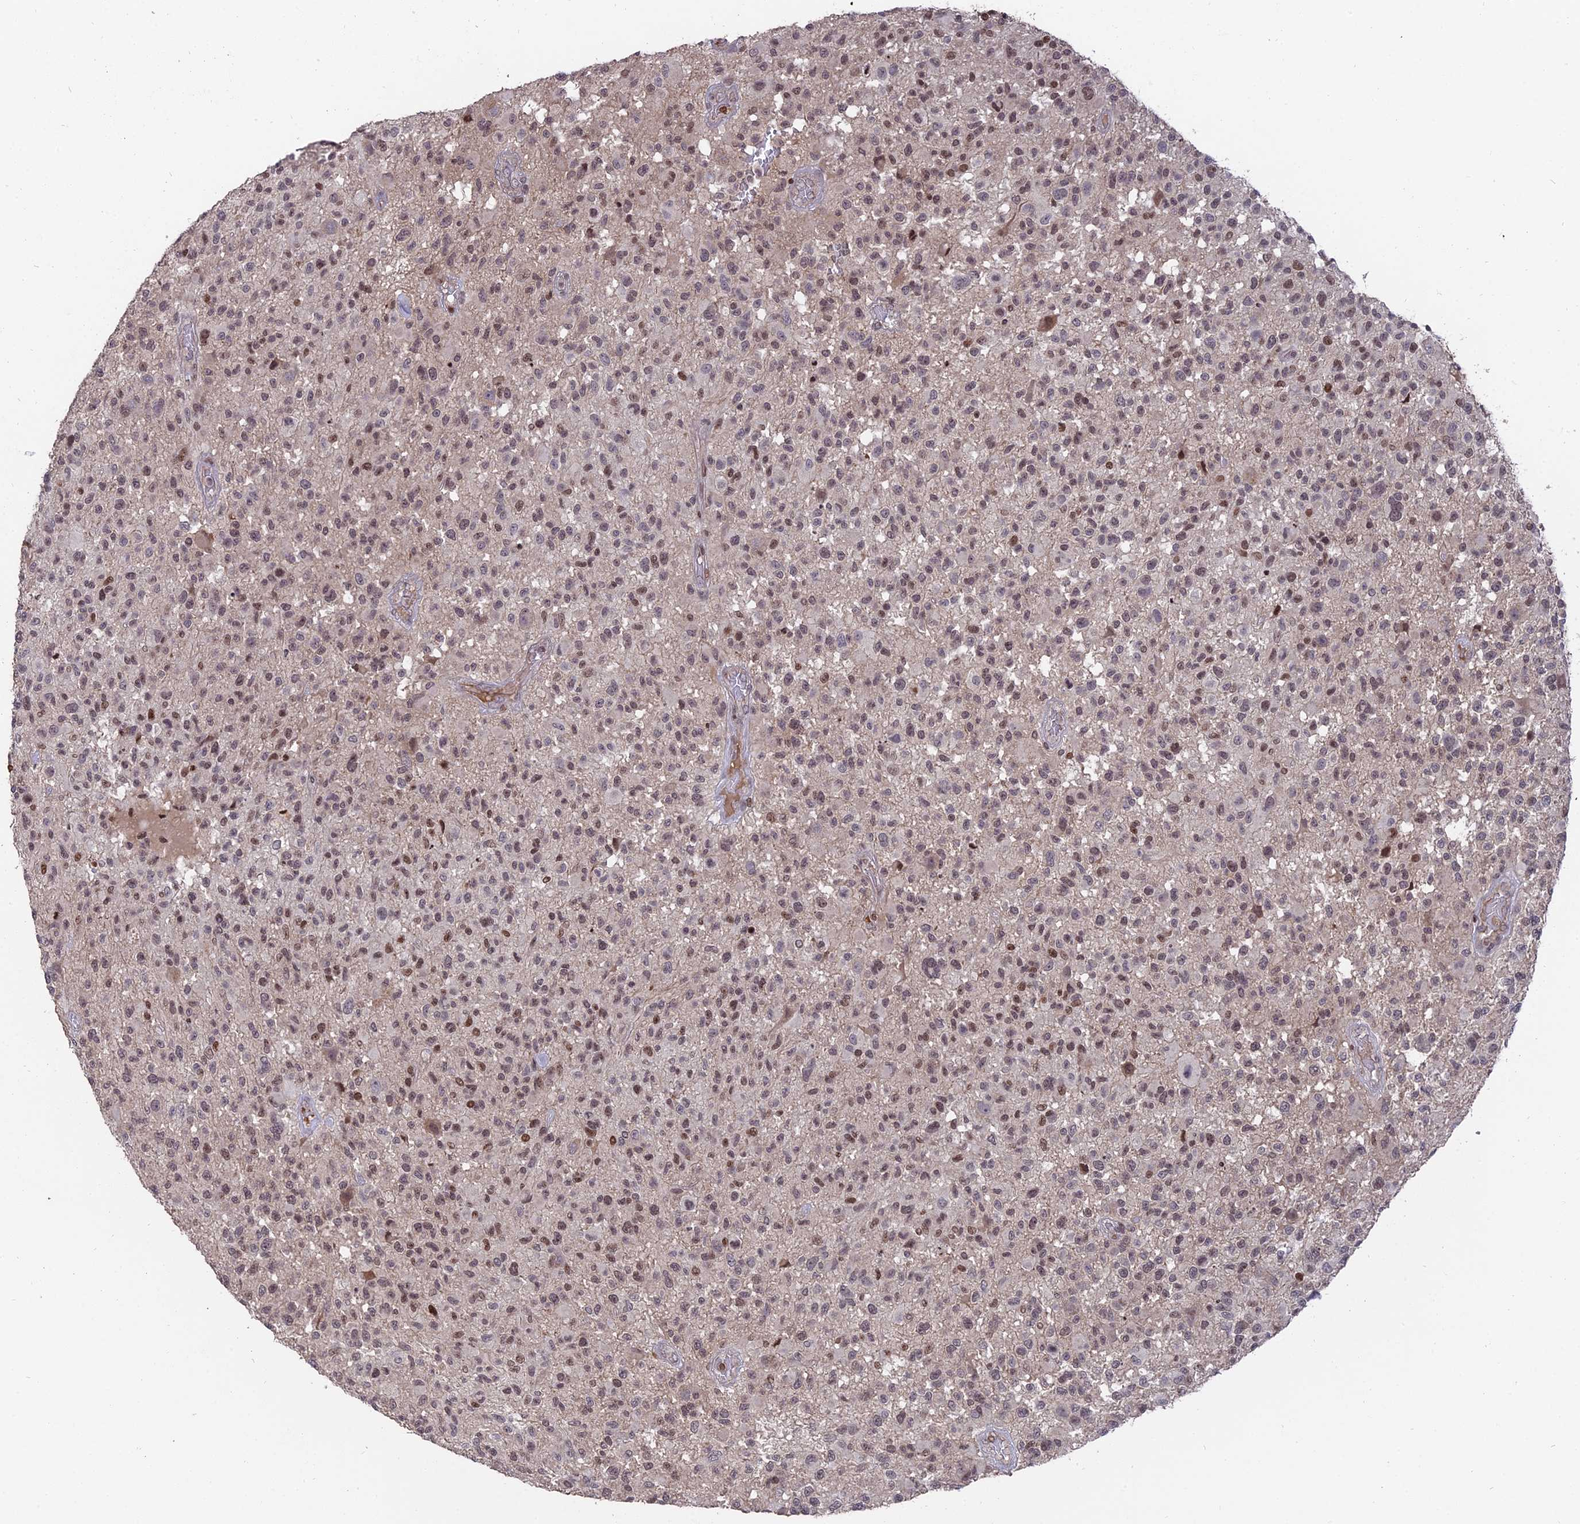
{"staining": {"intensity": "weak", "quantity": ">75%", "location": "nuclear"}, "tissue": "glioma", "cell_type": "Tumor cells", "image_type": "cancer", "snomed": [{"axis": "morphology", "description": "Glioma, malignant, High grade"}, {"axis": "morphology", "description": "Glioblastoma, NOS"}, {"axis": "topography", "description": "Brain"}], "caption": "Immunohistochemical staining of malignant glioma (high-grade) shows low levels of weak nuclear protein positivity in approximately >75% of tumor cells.", "gene": "NR1H3", "patient": {"sex": "male", "age": 60}}